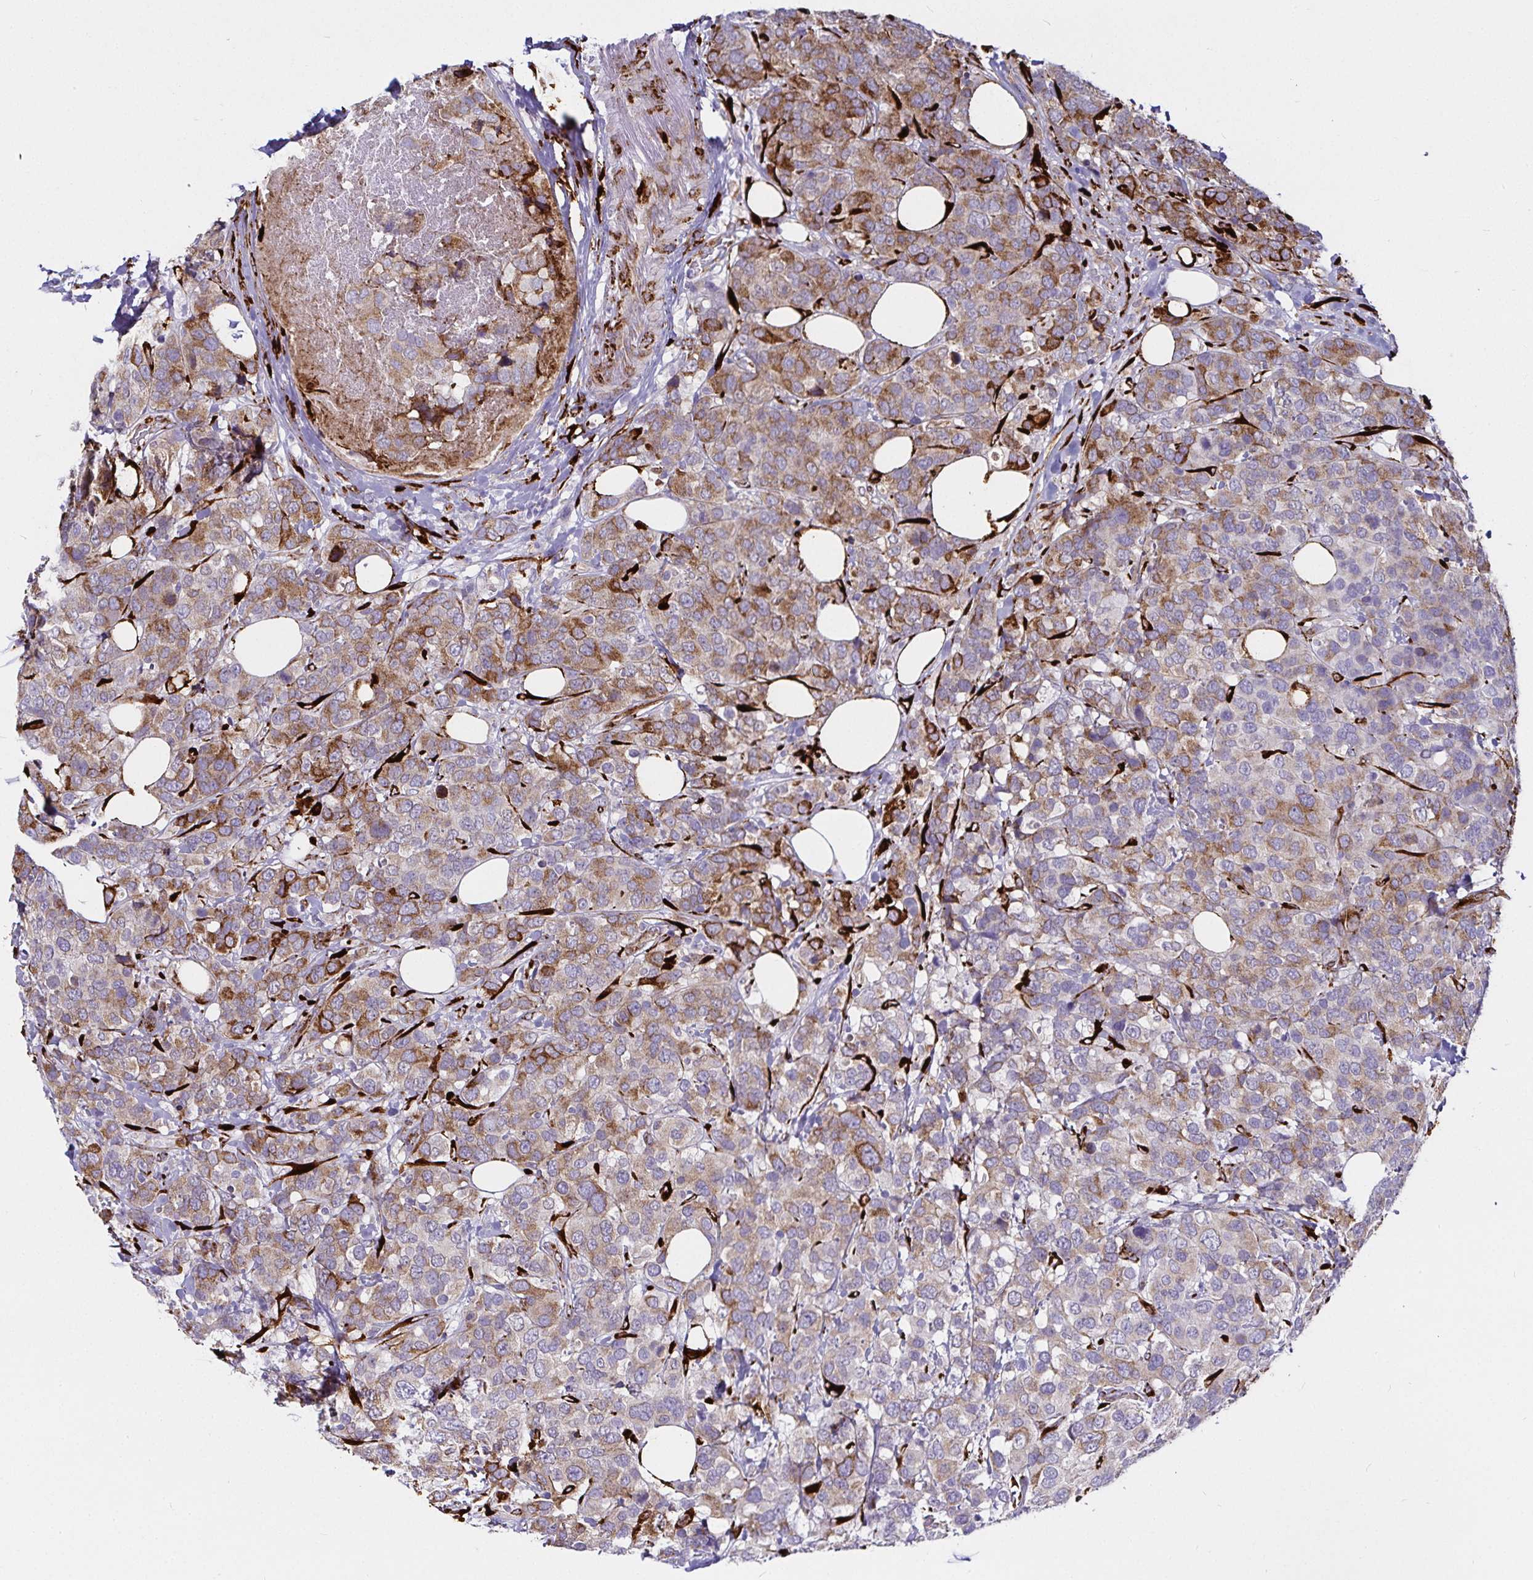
{"staining": {"intensity": "moderate", "quantity": ">75%", "location": "cytoplasmic/membranous"}, "tissue": "breast cancer", "cell_type": "Tumor cells", "image_type": "cancer", "snomed": [{"axis": "morphology", "description": "Lobular carcinoma"}, {"axis": "topography", "description": "Breast"}], "caption": "DAB immunohistochemical staining of human lobular carcinoma (breast) displays moderate cytoplasmic/membranous protein staining in approximately >75% of tumor cells.", "gene": "P4HA2", "patient": {"sex": "female", "age": 59}}